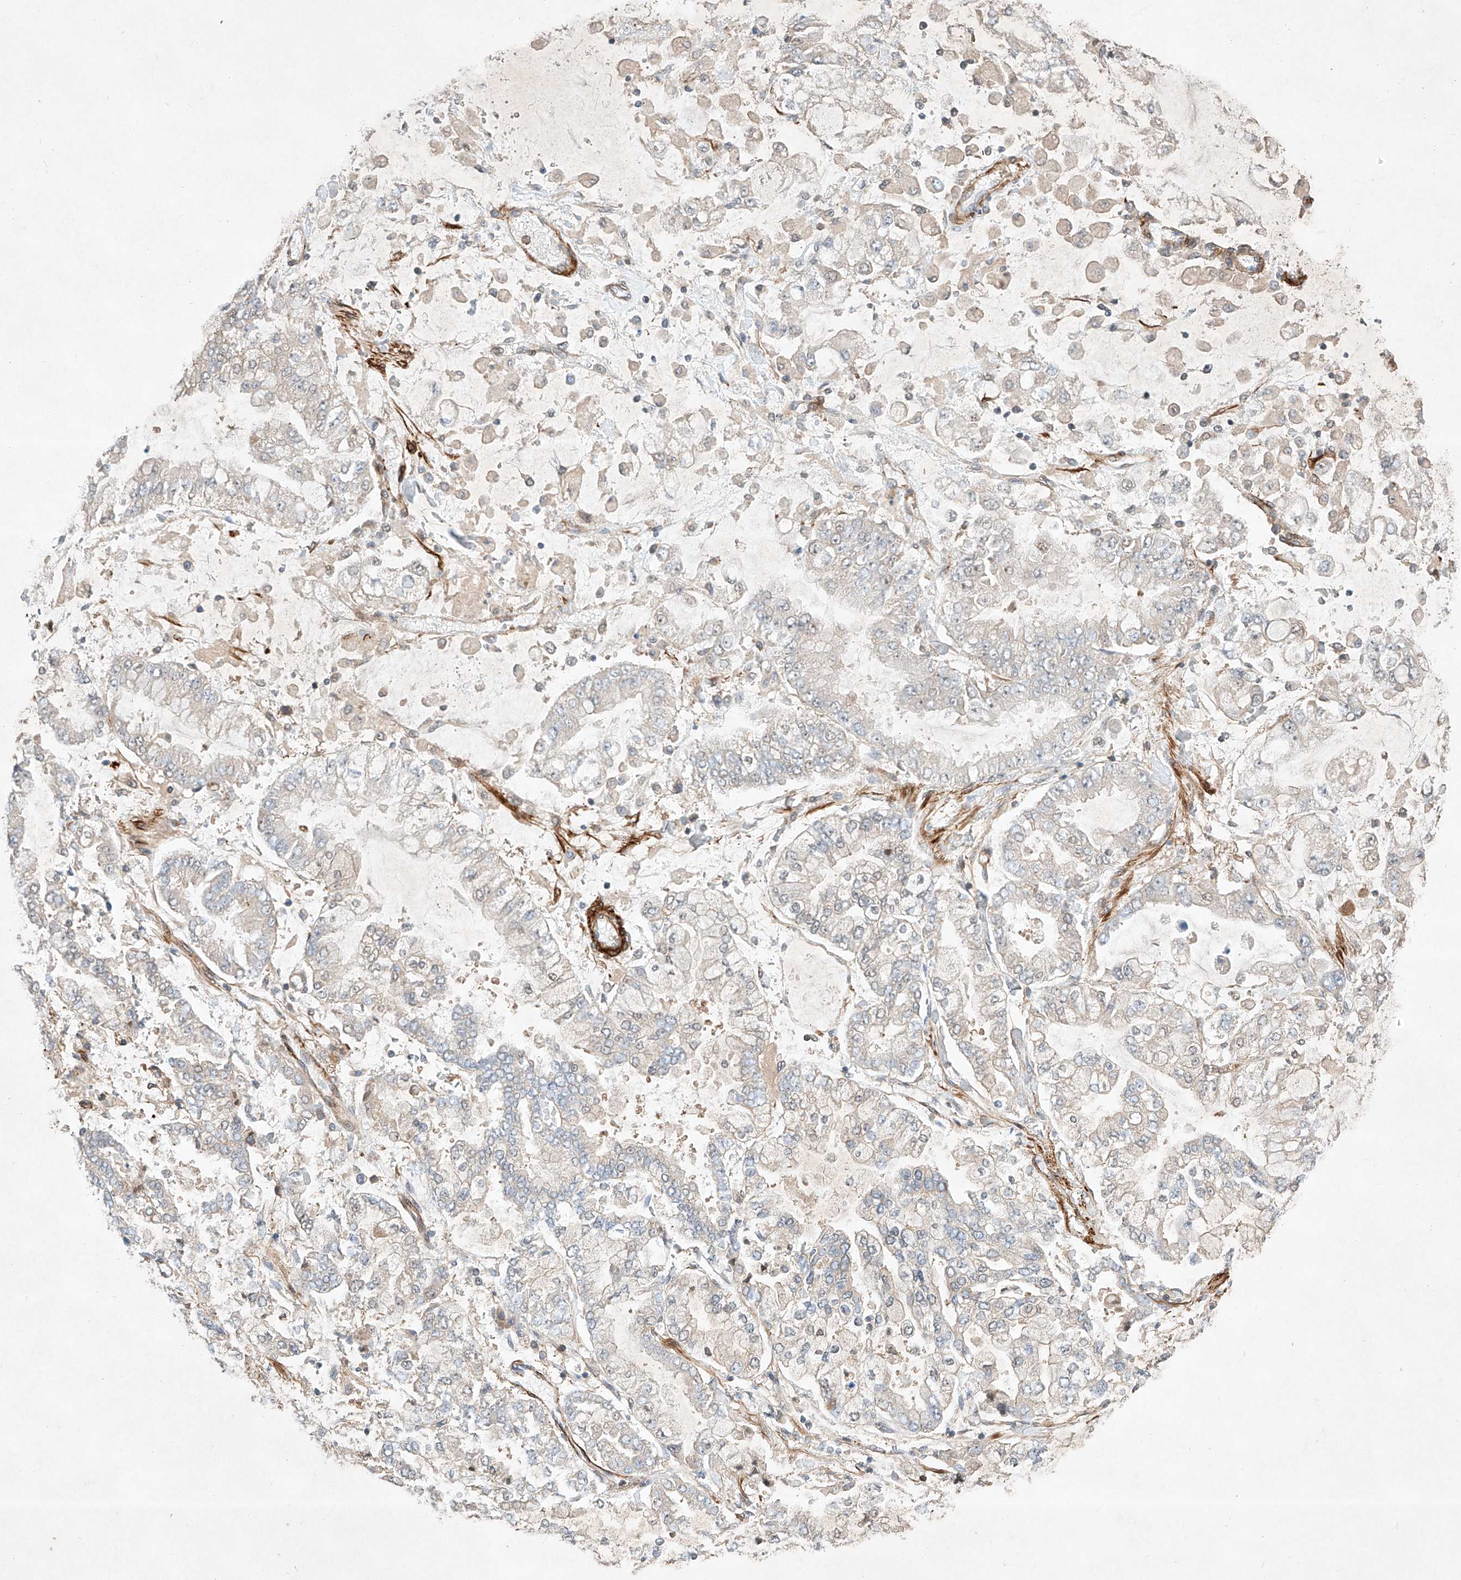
{"staining": {"intensity": "negative", "quantity": "none", "location": "none"}, "tissue": "stomach cancer", "cell_type": "Tumor cells", "image_type": "cancer", "snomed": [{"axis": "morphology", "description": "Normal tissue, NOS"}, {"axis": "morphology", "description": "Adenocarcinoma, NOS"}, {"axis": "topography", "description": "Stomach, upper"}, {"axis": "topography", "description": "Stomach"}], "caption": "Immunohistochemistry (IHC) micrograph of human stomach adenocarcinoma stained for a protein (brown), which demonstrates no positivity in tumor cells.", "gene": "ARHGAP33", "patient": {"sex": "male", "age": 76}}